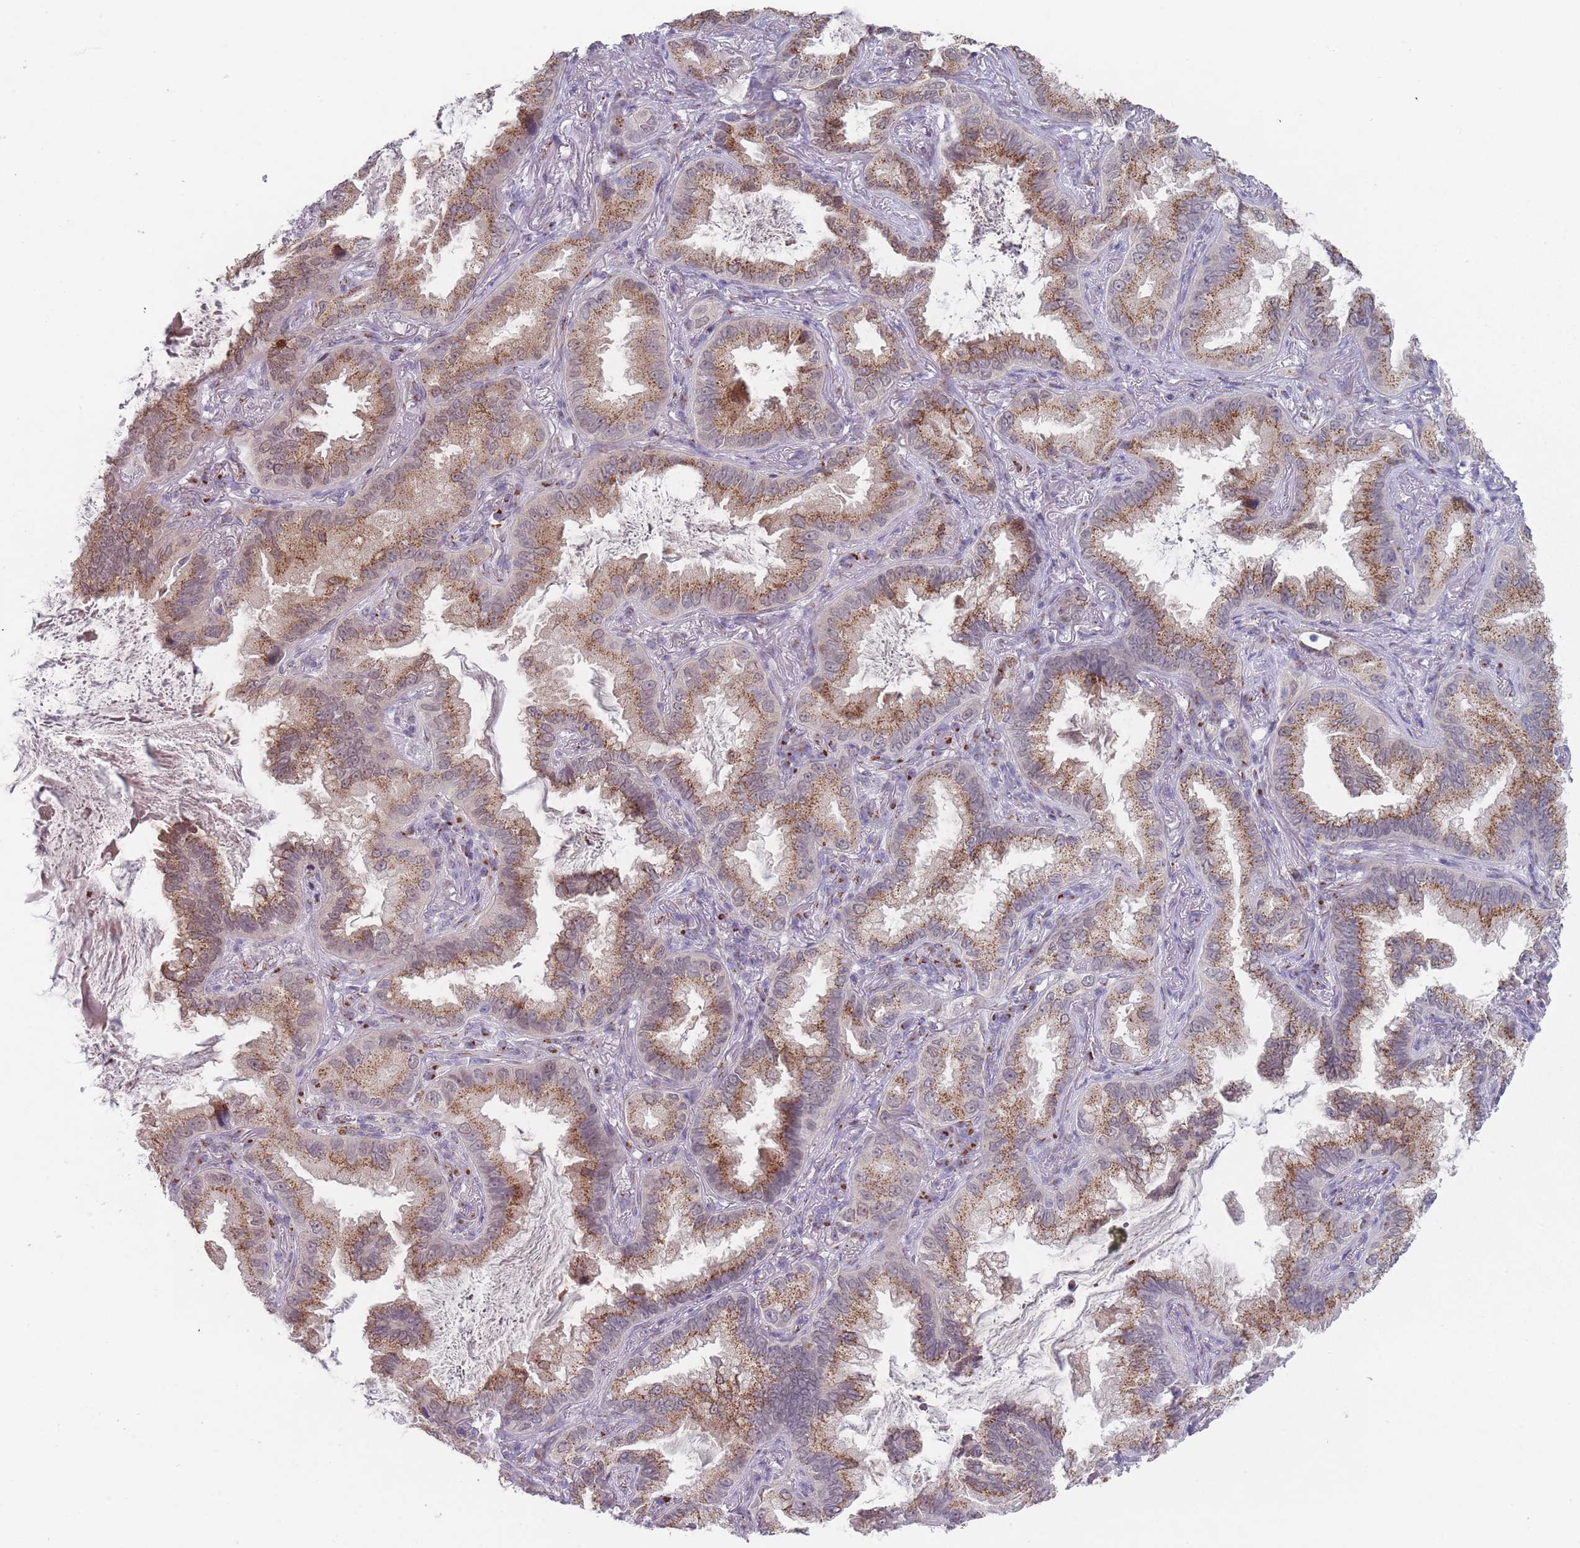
{"staining": {"intensity": "moderate", "quantity": ">75%", "location": "cytoplasmic/membranous"}, "tissue": "lung cancer", "cell_type": "Tumor cells", "image_type": "cancer", "snomed": [{"axis": "morphology", "description": "Adenocarcinoma, NOS"}, {"axis": "topography", "description": "Lung"}], "caption": "Immunohistochemical staining of adenocarcinoma (lung) displays medium levels of moderate cytoplasmic/membranous protein positivity in approximately >75% of tumor cells. Immunohistochemistry stains the protein of interest in brown and the nuclei are stained blue.", "gene": "MAN1B1", "patient": {"sex": "female", "age": 69}}